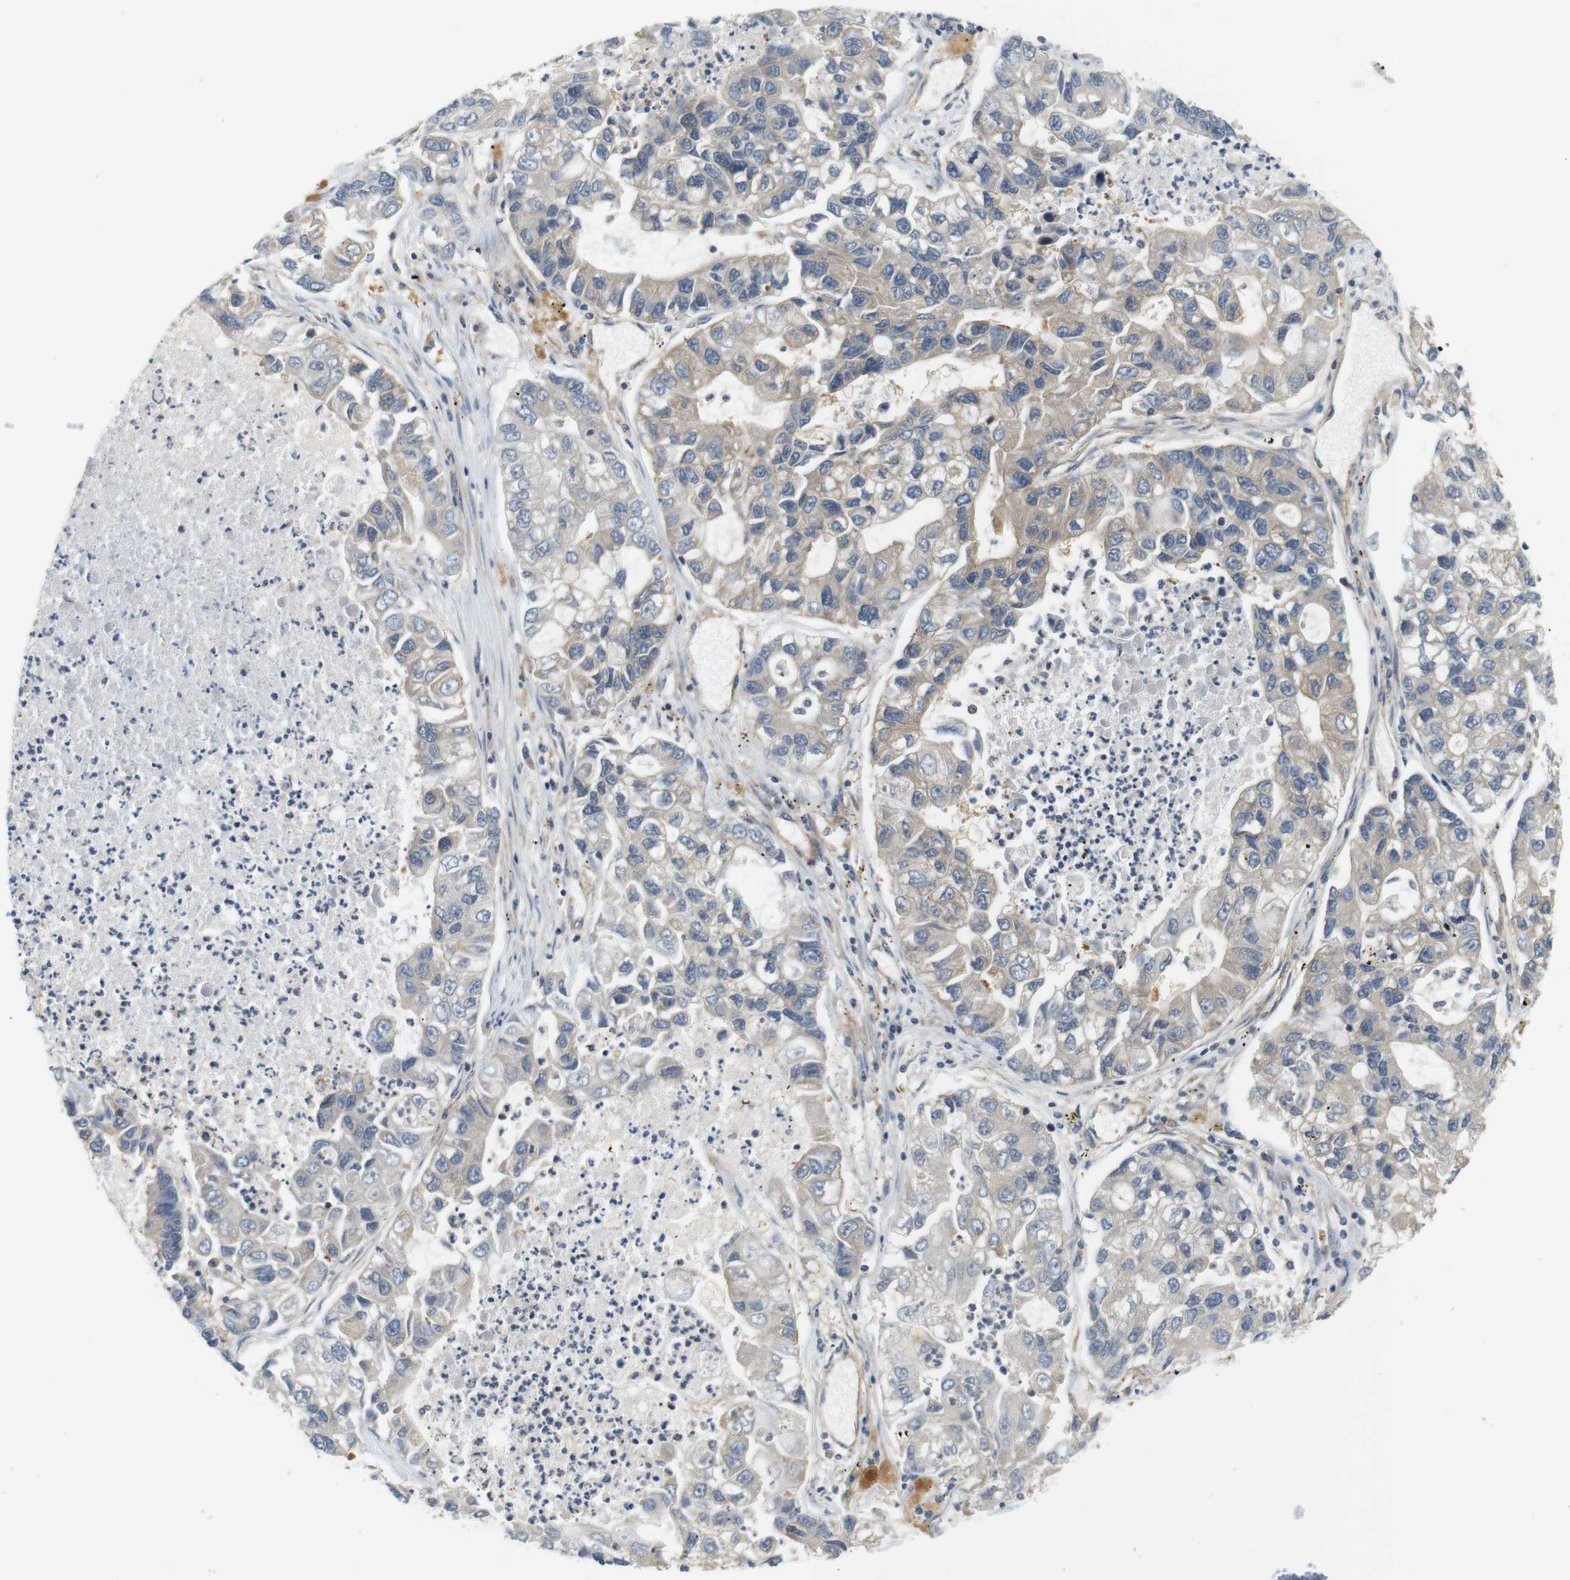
{"staining": {"intensity": "negative", "quantity": "none", "location": "none"}, "tissue": "lung cancer", "cell_type": "Tumor cells", "image_type": "cancer", "snomed": [{"axis": "morphology", "description": "Adenocarcinoma, NOS"}, {"axis": "topography", "description": "Lung"}], "caption": "Immunohistochemistry (IHC) histopathology image of neoplastic tissue: human lung adenocarcinoma stained with DAB exhibits no significant protein expression in tumor cells. (DAB (3,3'-diaminobenzidine) immunohistochemistry (IHC), high magnification).", "gene": "SH3GLB1", "patient": {"sex": "female", "age": 51}}